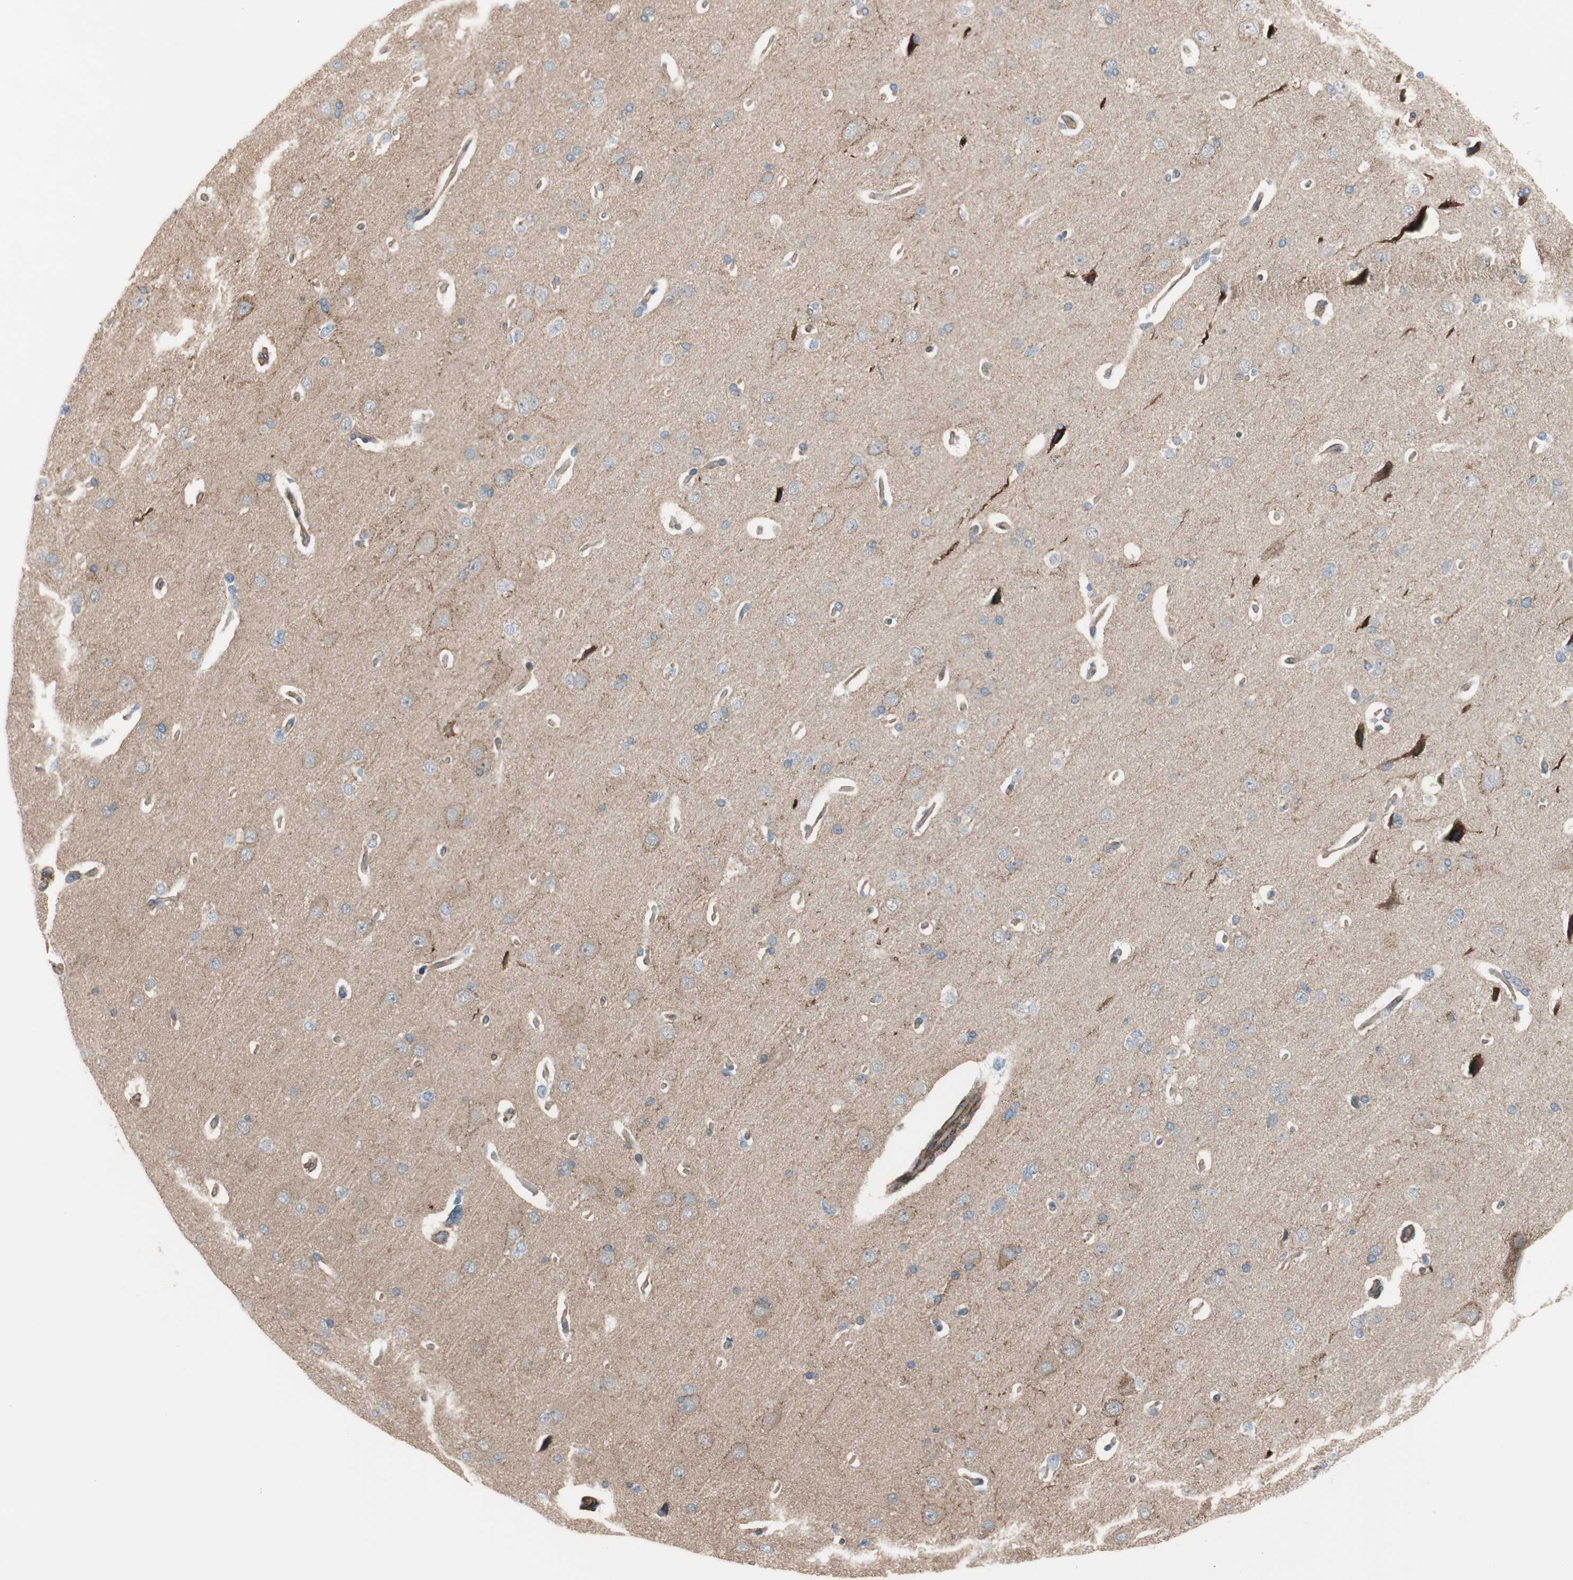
{"staining": {"intensity": "weak", "quantity": "<25%", "location": "cytoplasmic/membranous"}, "tissue": "cerebral cortex", "cell_type": "Endothelial cells", "image_type": "normal", "snomed": [{"axis": "morphology", "description": "Normal tissue, NOS"}, {"axis": "topography", "description": "Cerebral cortex"}], "caption": "A photomicrograph of cerebral cortex stained for a protein shows no brown staining in endothelial cells. (Stains: DAB IHC with hematoxylin counter stain, Microscopy: brightfield microscopy at high magnification).", "gene": "GRHL1", "patient": {"sex": "male", "age": 62}}